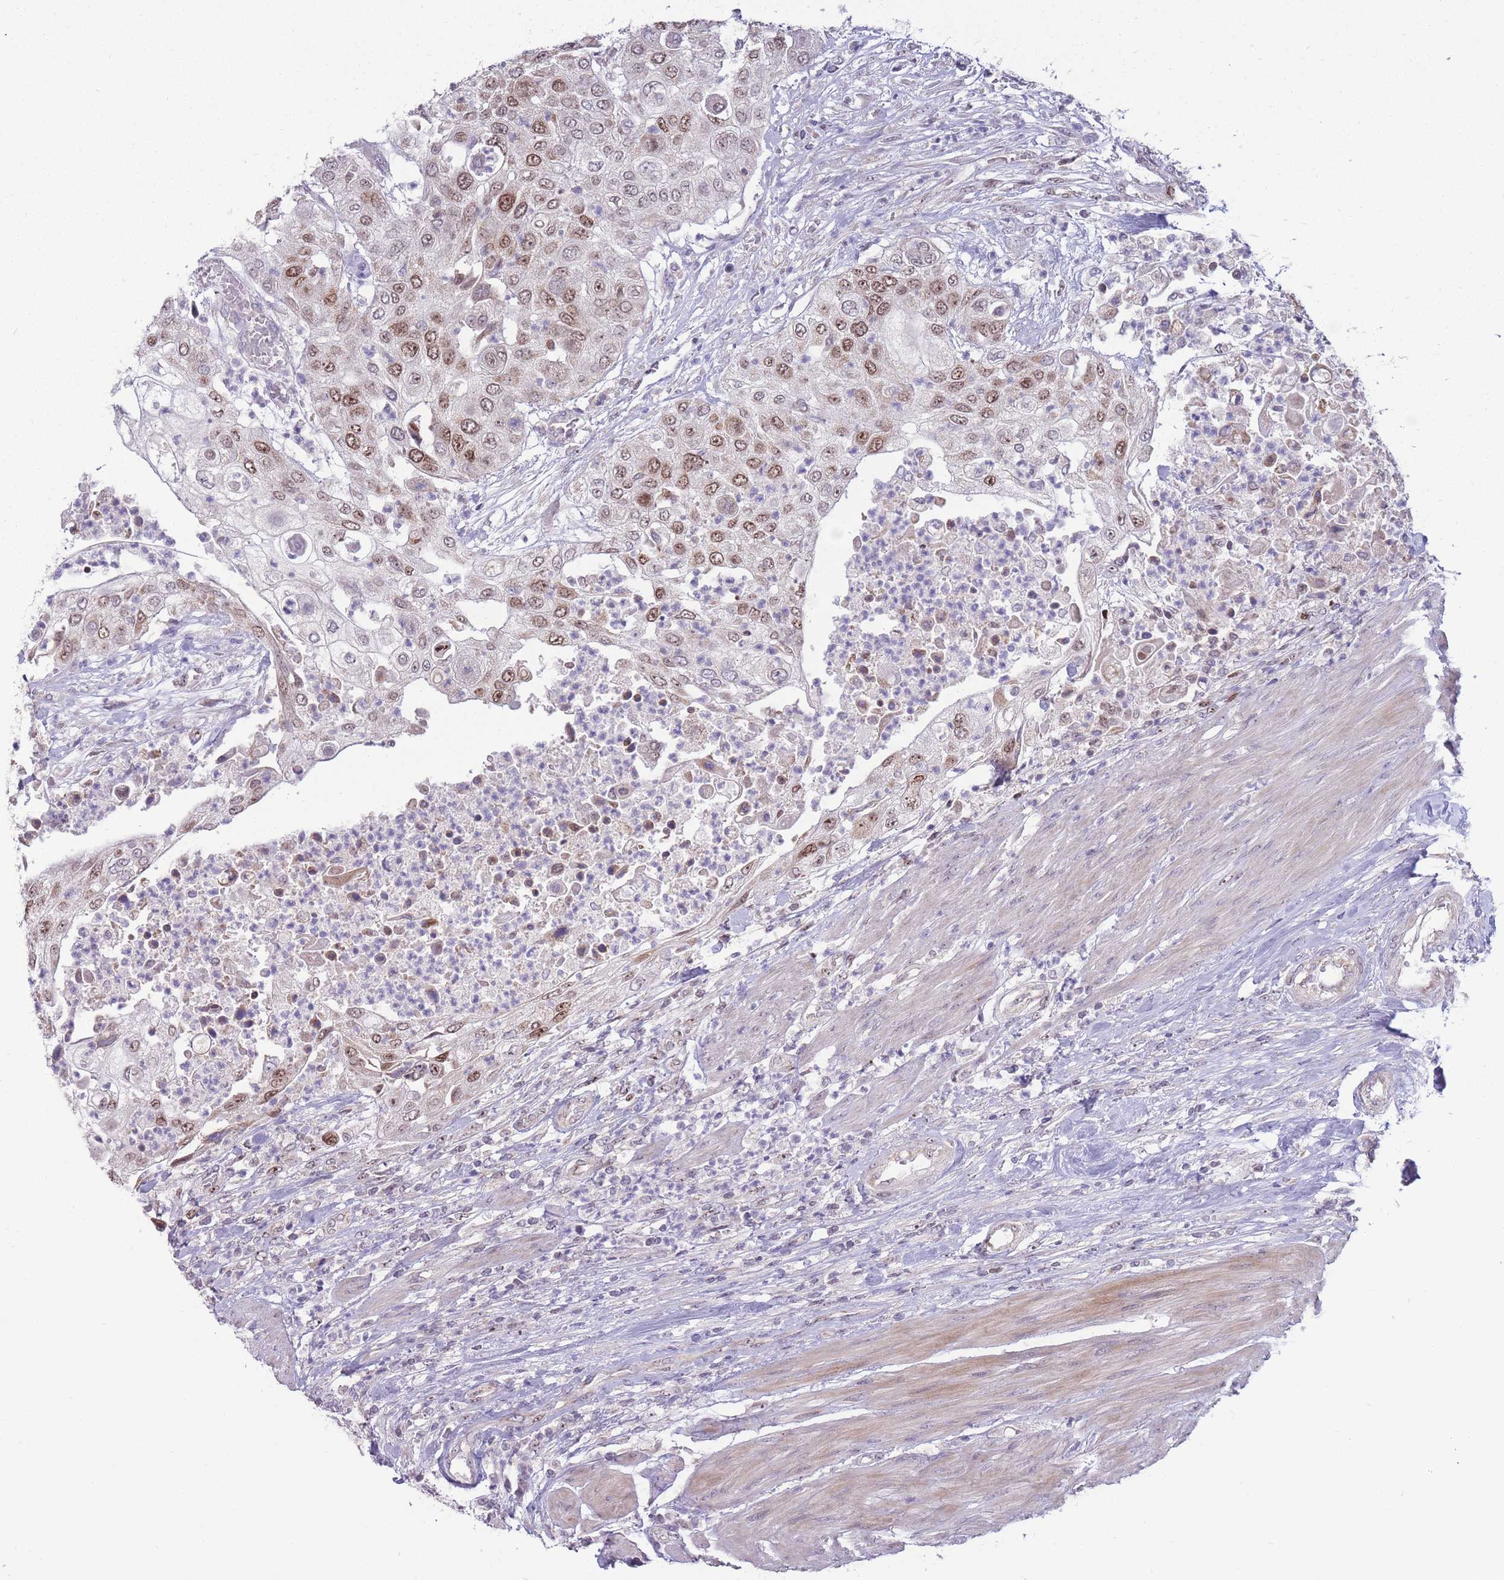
{"staining": {"intensity": "moderate", "quantity": ">75%", "location": "nuclear"}, "tissue": "urothelial cancer", "cell_type": "Tumor cells", "image_type": "cancer", "snomed": [{"axis": "morphology", "description": "Urothelial carcinoma, High grade"}, {"axis": "topography", "description": "Urinary bladder"}], "caption": "Urothelial cancer stained for a protein (brown) reveals moderate nuclear positive positivity in approximately >75% of tumor cells.", "gene": "MCIDAS", "patient": {"sex": "female", "age": 79}}